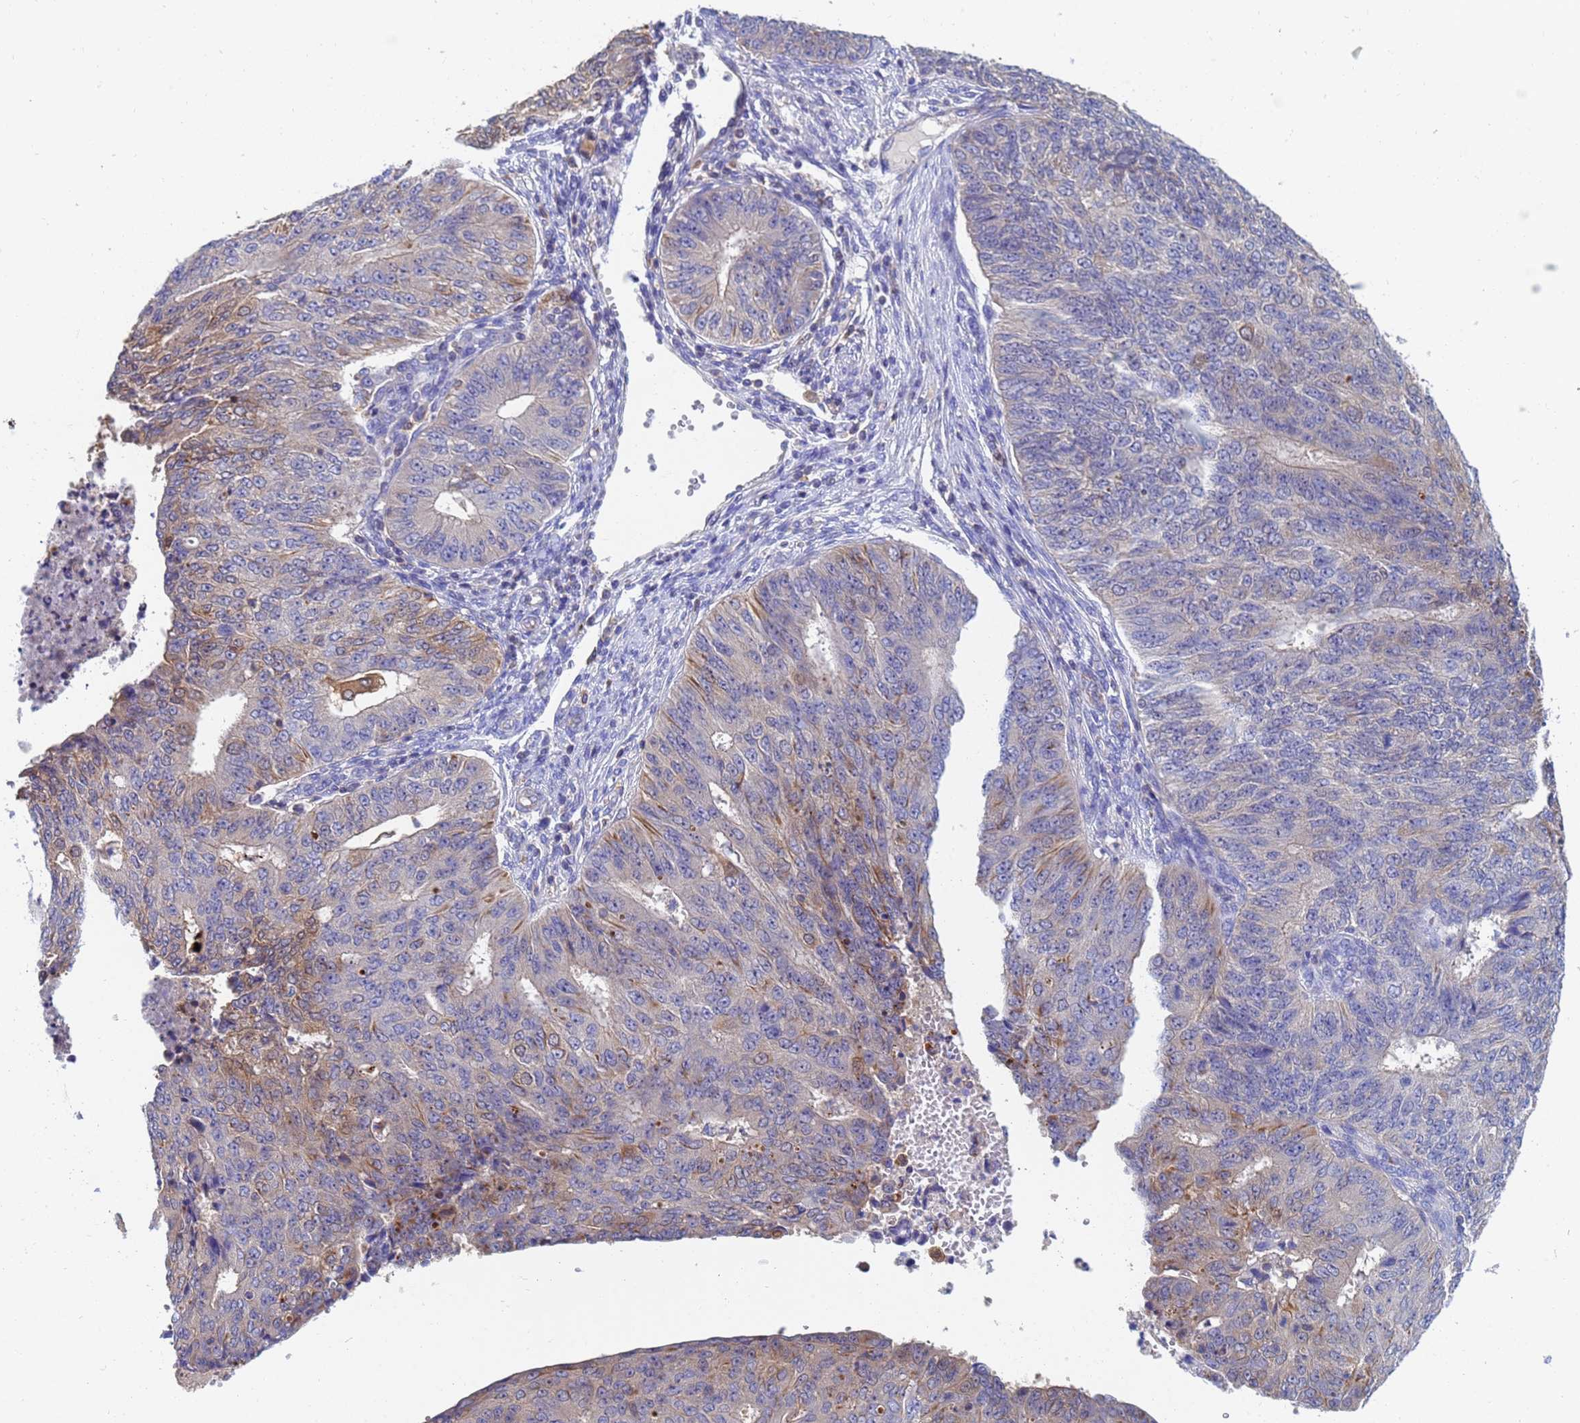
{"staining": {"intensity": "moderate", "quantity": "25%-75%", "location": "cytoplasmic/membranous"}, "tissue": "endometrial cancer", "cell_type": "Tumor cells", "image_type": "cancer", "snomed": [{"axis": "morphology", "description": "Adenocarcinoma, NOS"}, {"axis": "topography", "description": "Endometrium"}], "caption": "IHC histopathology image of neoplastic tissue: adenocarcinoma (endometrial) stained using IHC reveals medium levels of moderate protein expression localized specifically in the cytoplasmic/membranous of tumor cells, appearing as a cytoplasmic/membranous brown color.", "gene": "GCHFR", "patient": {"sex": "female", "age": 32}}